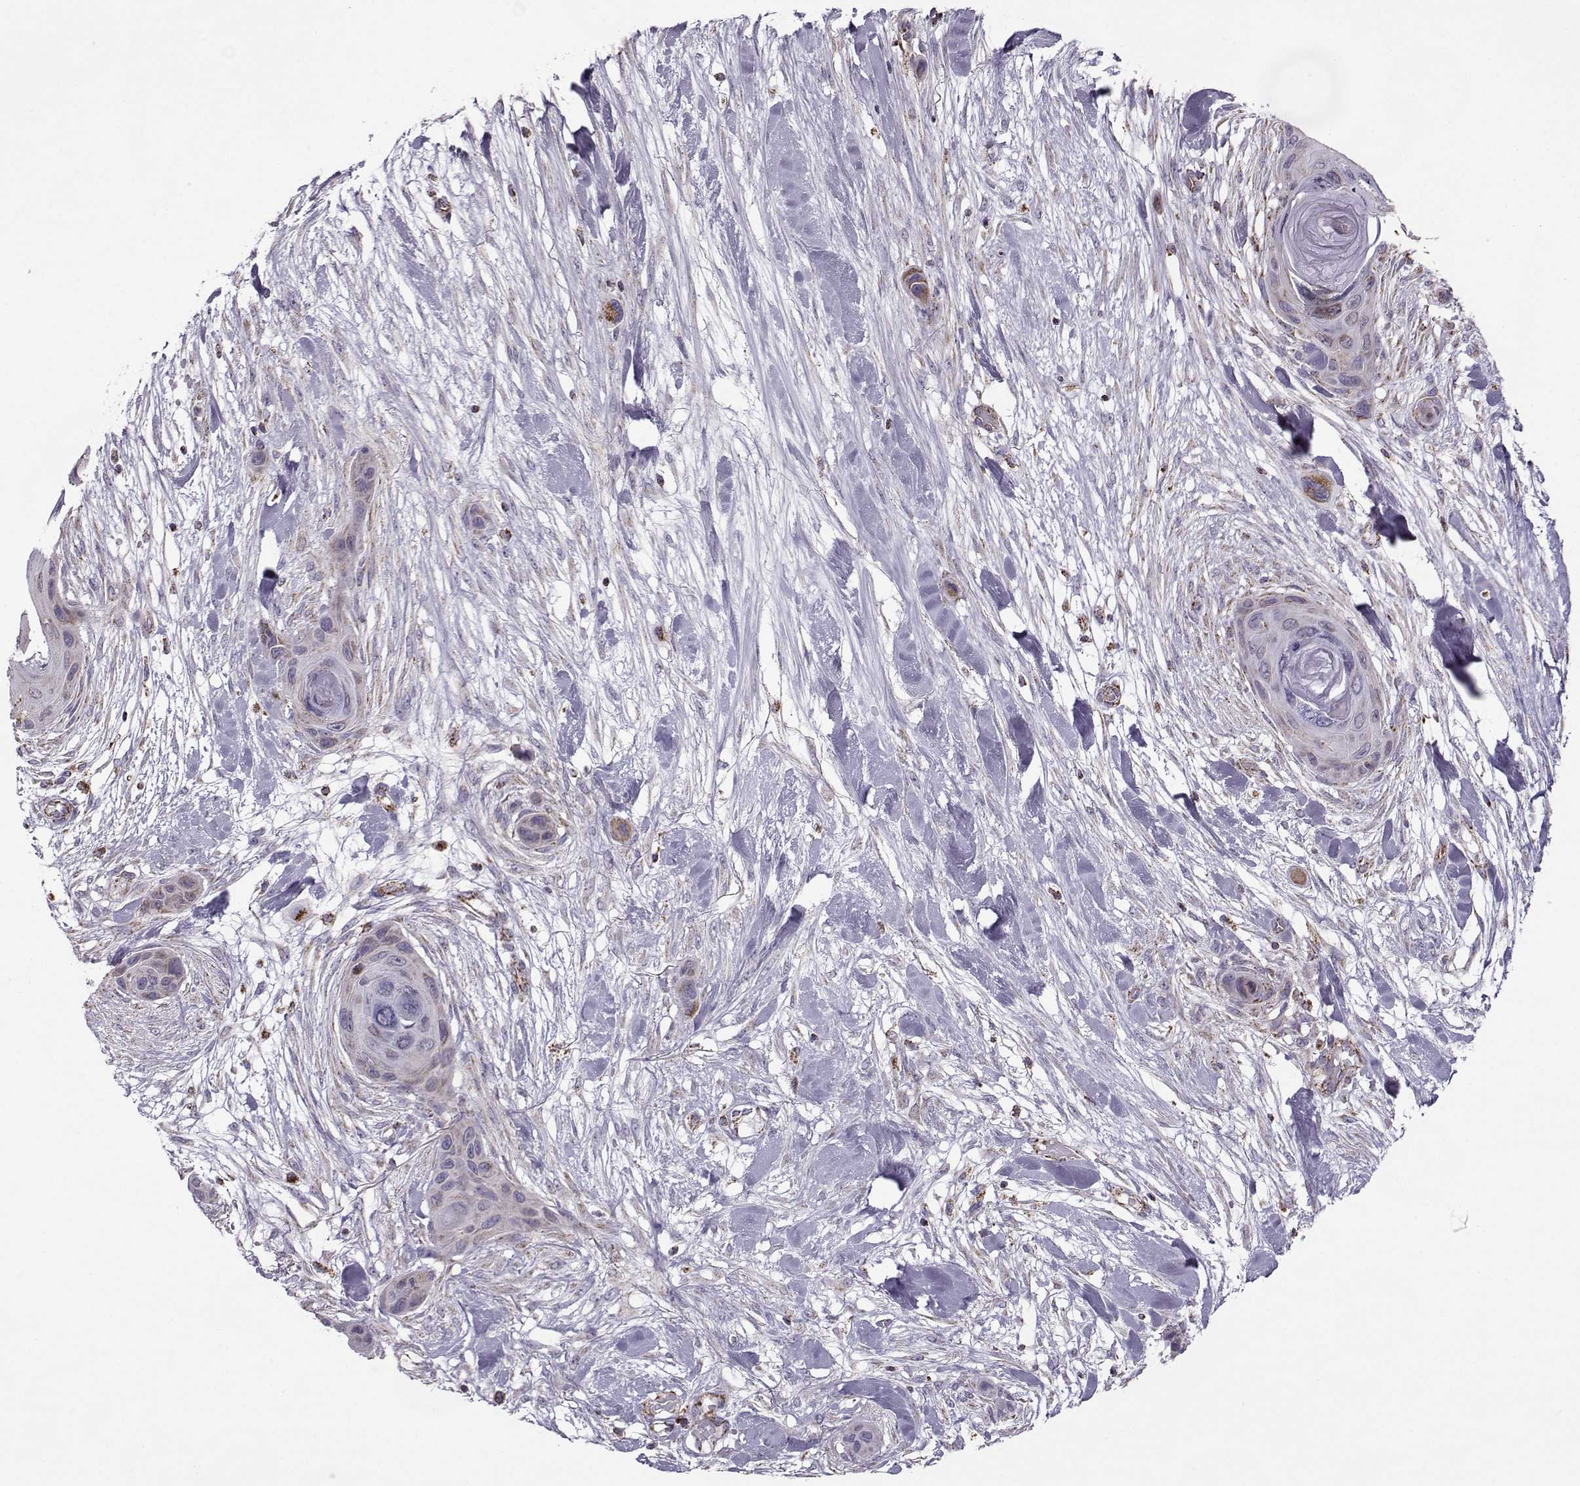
{"staining": {"intensity": "moderate", "quantity": "25%-75%", "location": "cytoplasmic/membranous"}, "tissue": "skin cancer", "cell_type": "Tumor cells", "image_type": "cancer", "snomed": [{"axis": "morphology", "description": "Squamous cell carcinoma, NOS"}, {"axis": "topography", "description": "Skin"}], "caption": "Skin cancer stained for a protein (brown) shows moderate cytoplasmic/membranous positive positivity in approximately 25%-75% of tumor cells.", "gene": "NECAB3", "patient": {"sex": "male", "age": 82}}